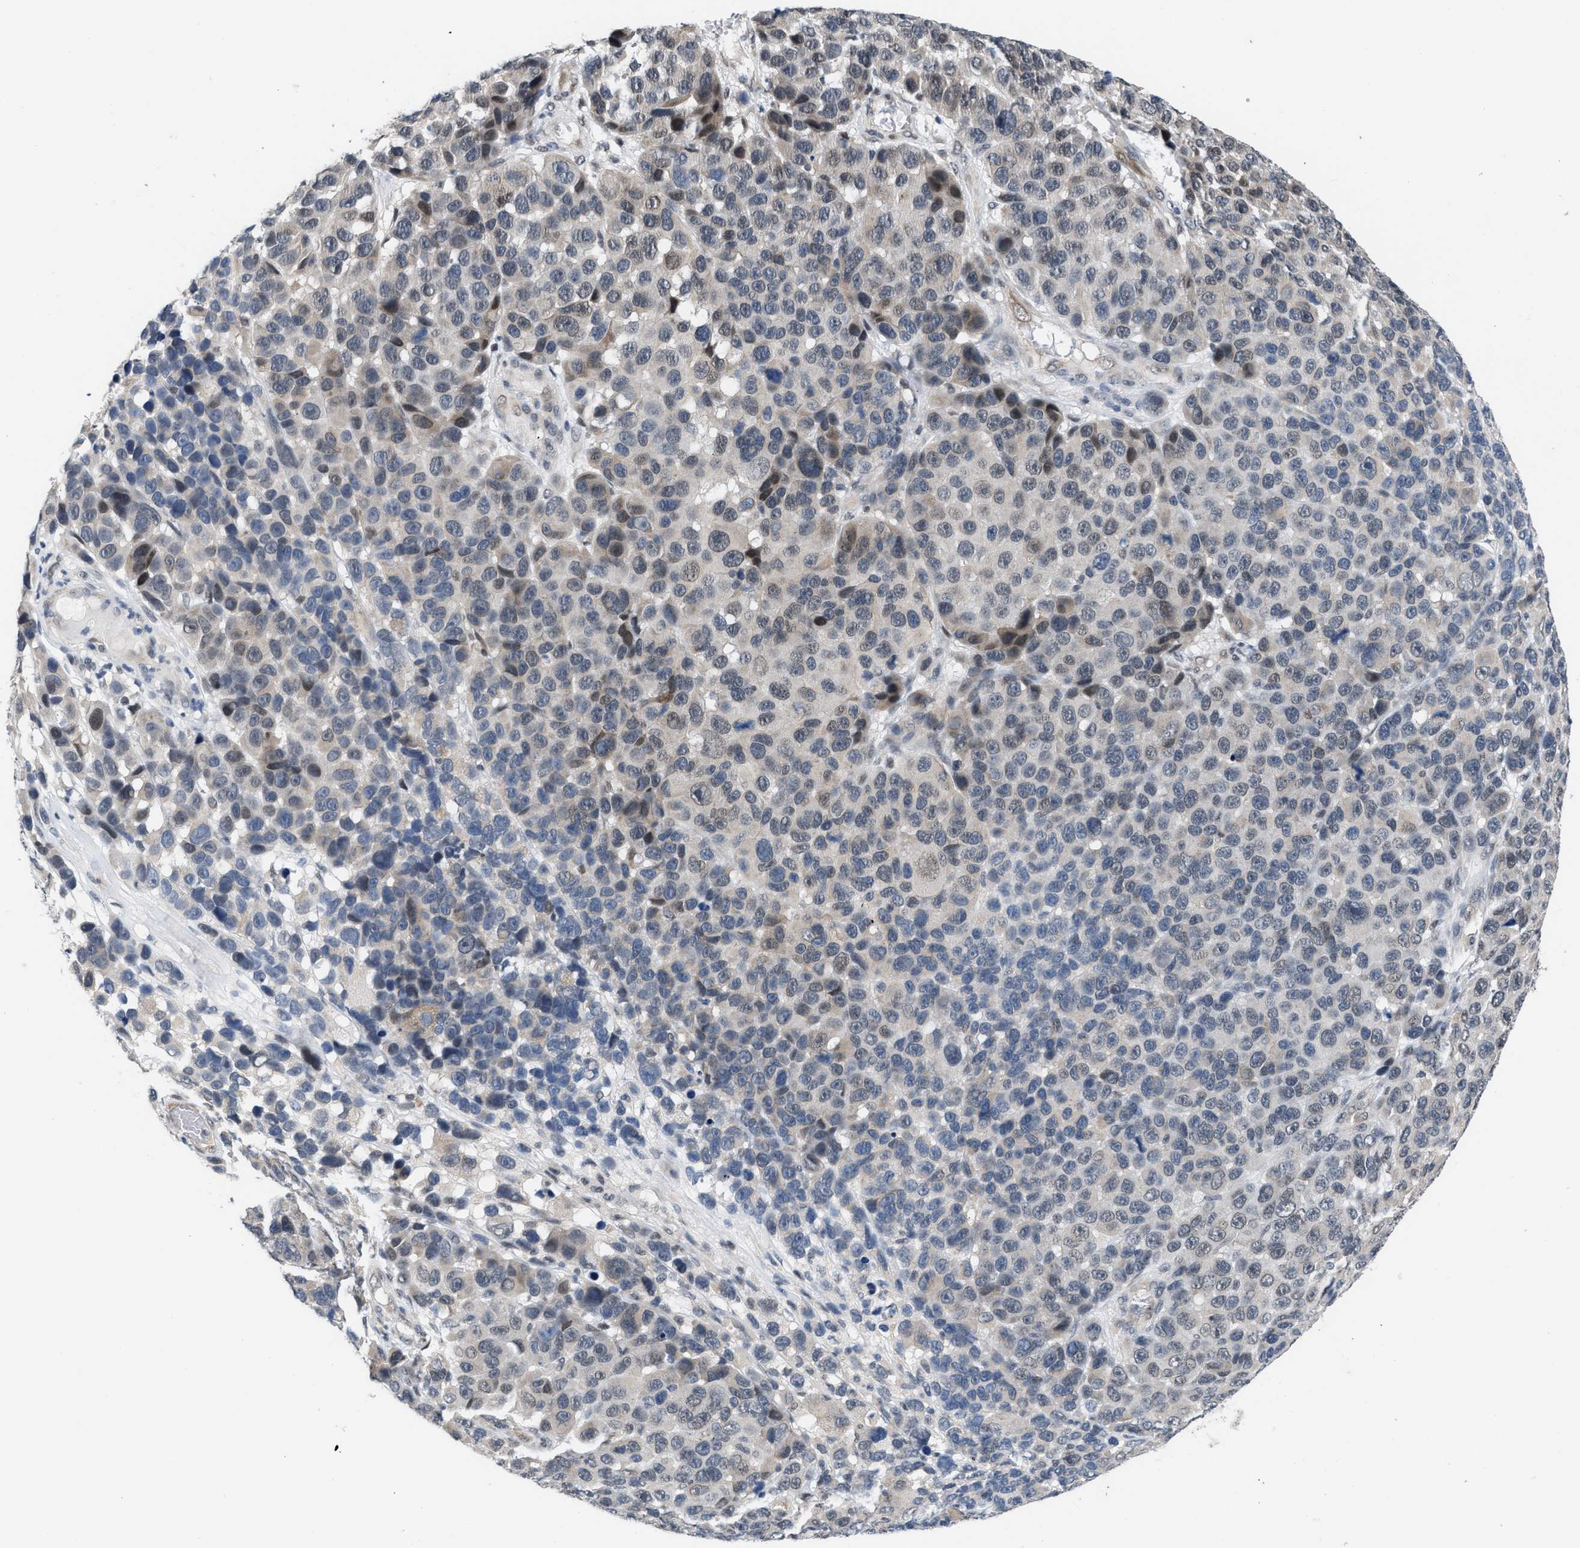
{"staining": {"intensity": "weak", "quantity": "<25%", "location": "cytoplasmic/membranous"}, "tissue": "melanoma", "cell_type": "Tumor cells", "image_type": "cancer", "snomed": [{"axis": "morphology", "description": "Malignant melanoma, NOS"}, {"axis": "topography", "description": "Skin"}], "caption": "DAB immunohistochemical staining of melanoma displays no significant expression in tumor cells.", "gene": "TXNRD3", "patient": {"sex": "male", "age": 53}}